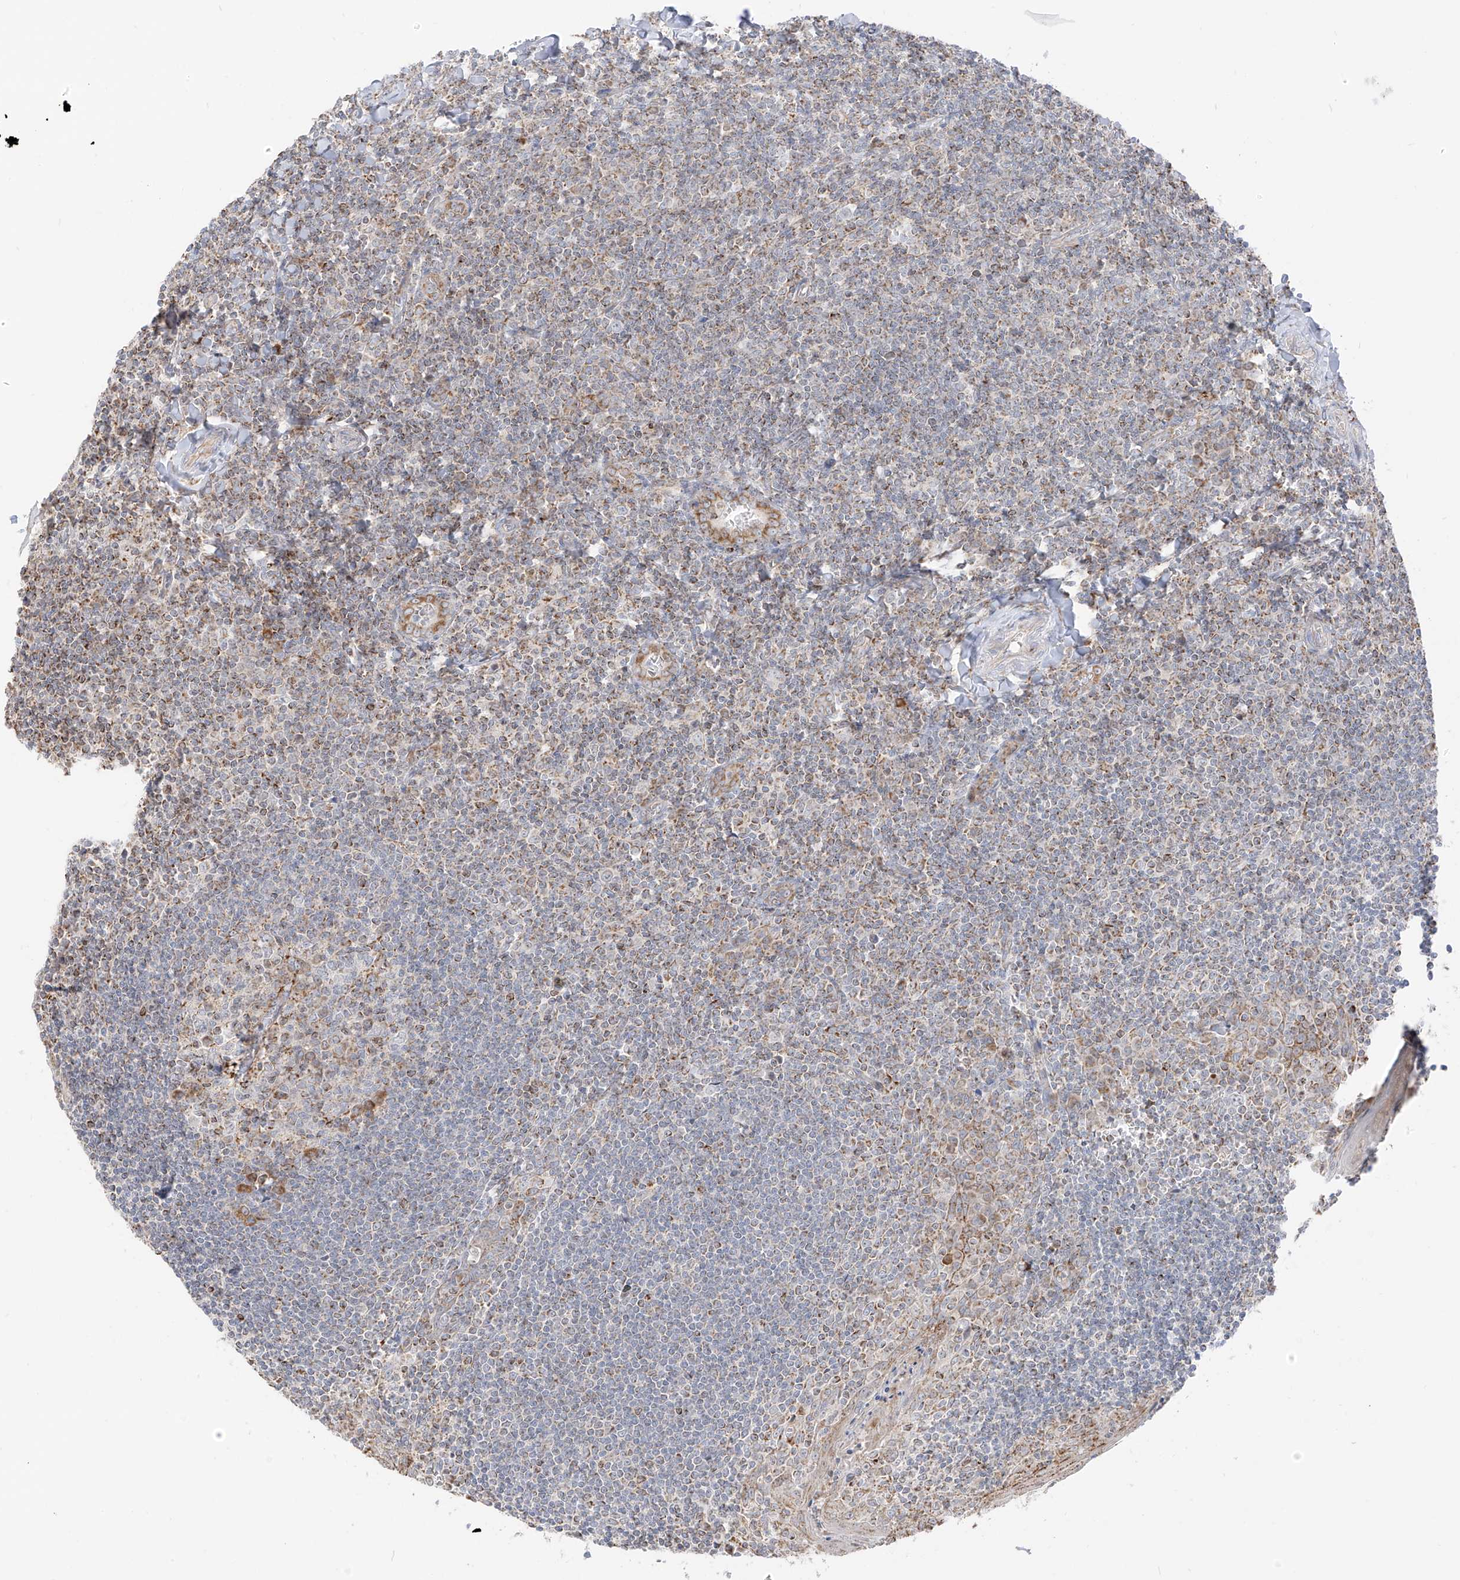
{"staining": {"intensity": "moderate", "quantity": "<25%", "location": "cytoplasmic/membranous"}, "tissue": "tonsil", "cell_type": "Germinal center cells", "image_type": "normal", "snomed": [{"axis": "morphology", "description": "Normal tissue, NOS"}, {"axis": "topography", "description": "Tonsil"}], "caption": "Germinal center cells exhibit moderate cytoplasmic/membranous expression in about <25% of cells in benign tonsil.", "gene": "ETHE1", "patient": {"sex": "male", "age": 27}}